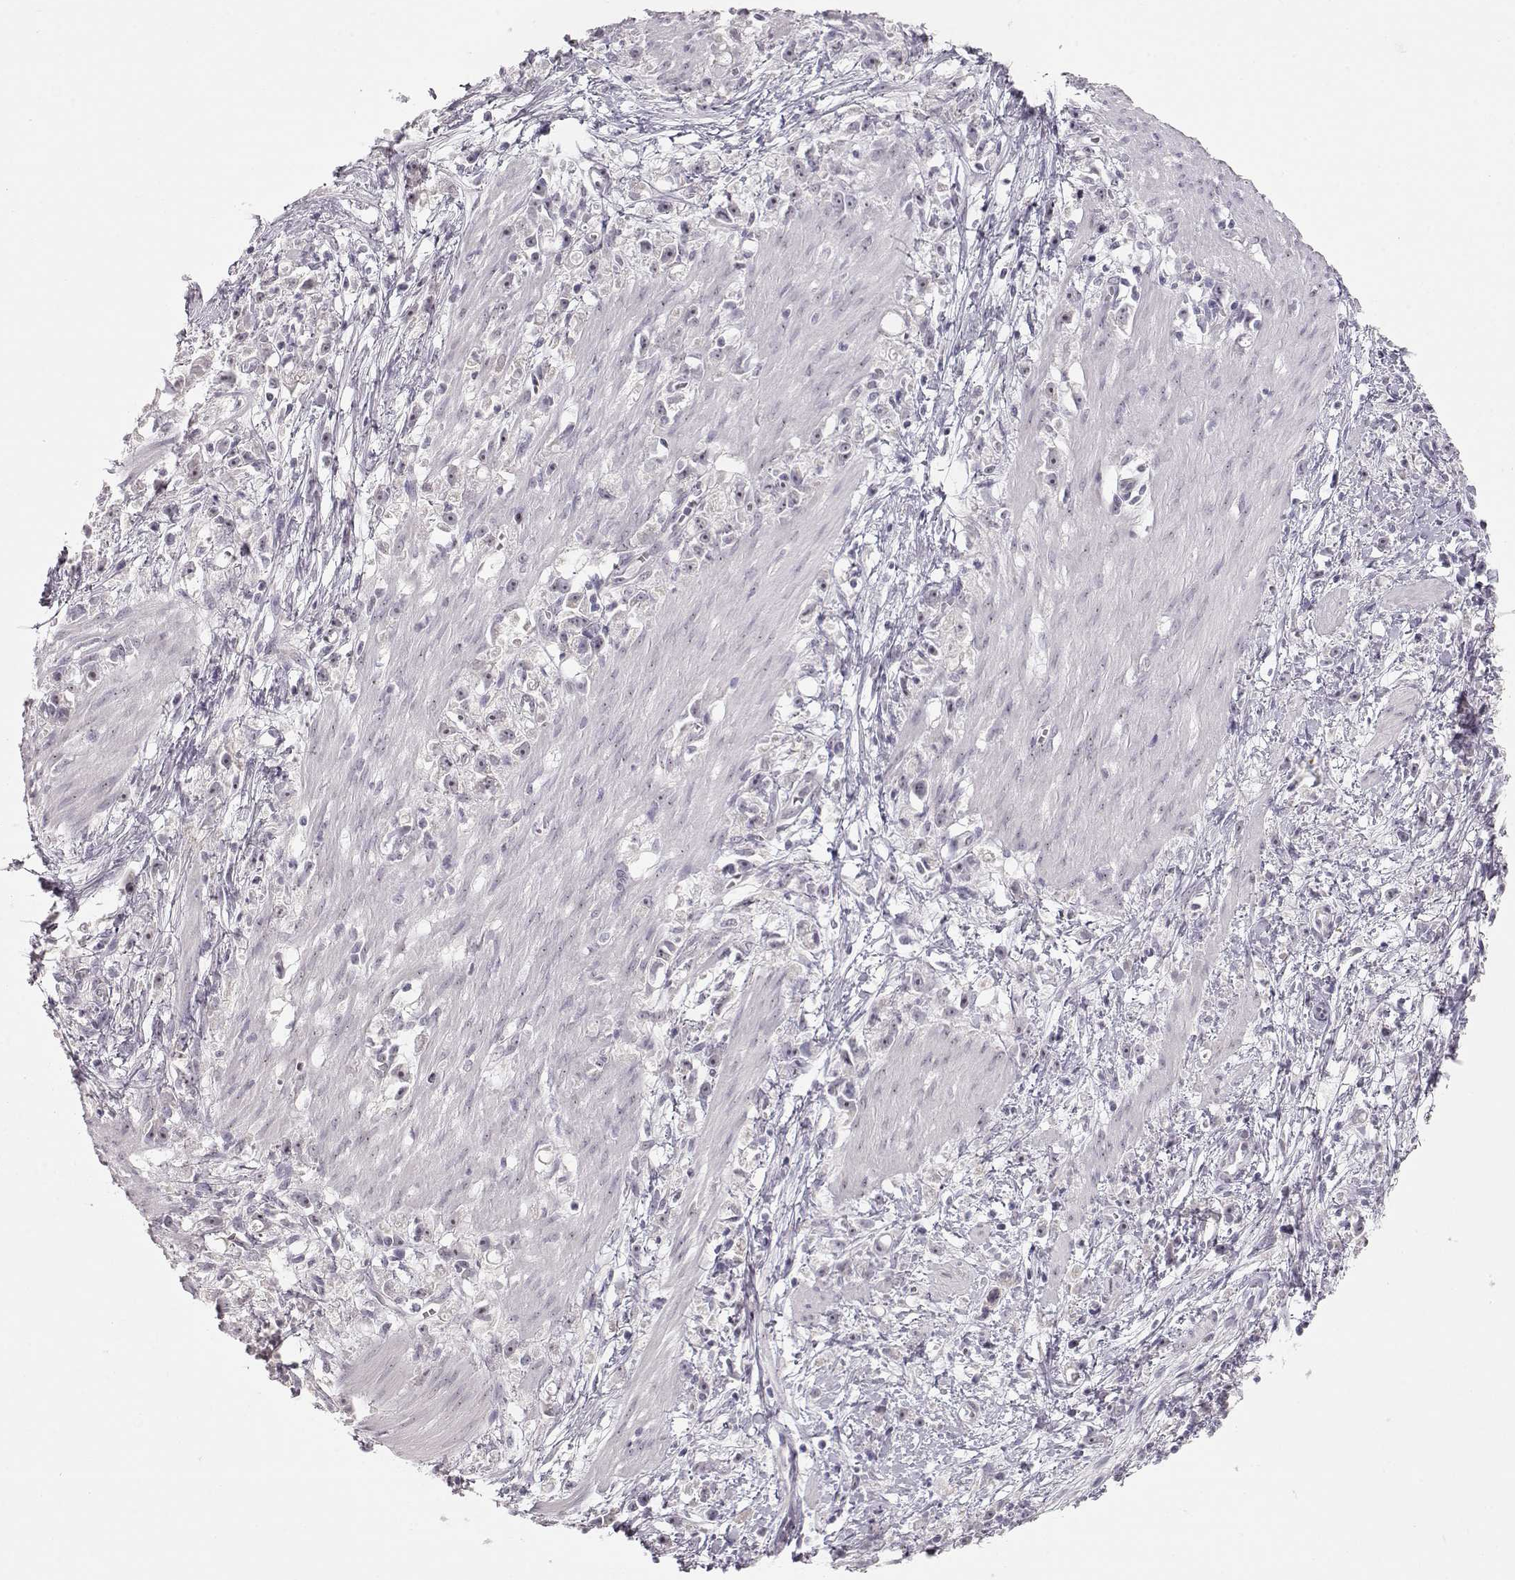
{"staining": {"intensity": "negative", "quantity": "none", "location": "none"}, "tissue": "stomach cancer", "cell_type": "Tumor cells", "image_type": "cancer", "snomed": [{"axis": "morphology", "description": "Adenocarcinoma, NOS"}, {"axis": "topography", "description": "Stomach"}], "caption": "Histopathology image shows no significant protein staining in tumor cells of adenocarcinoma (stomach).", "gene": "FAM205A", "patient": {"sex": "female", "age": 59}}